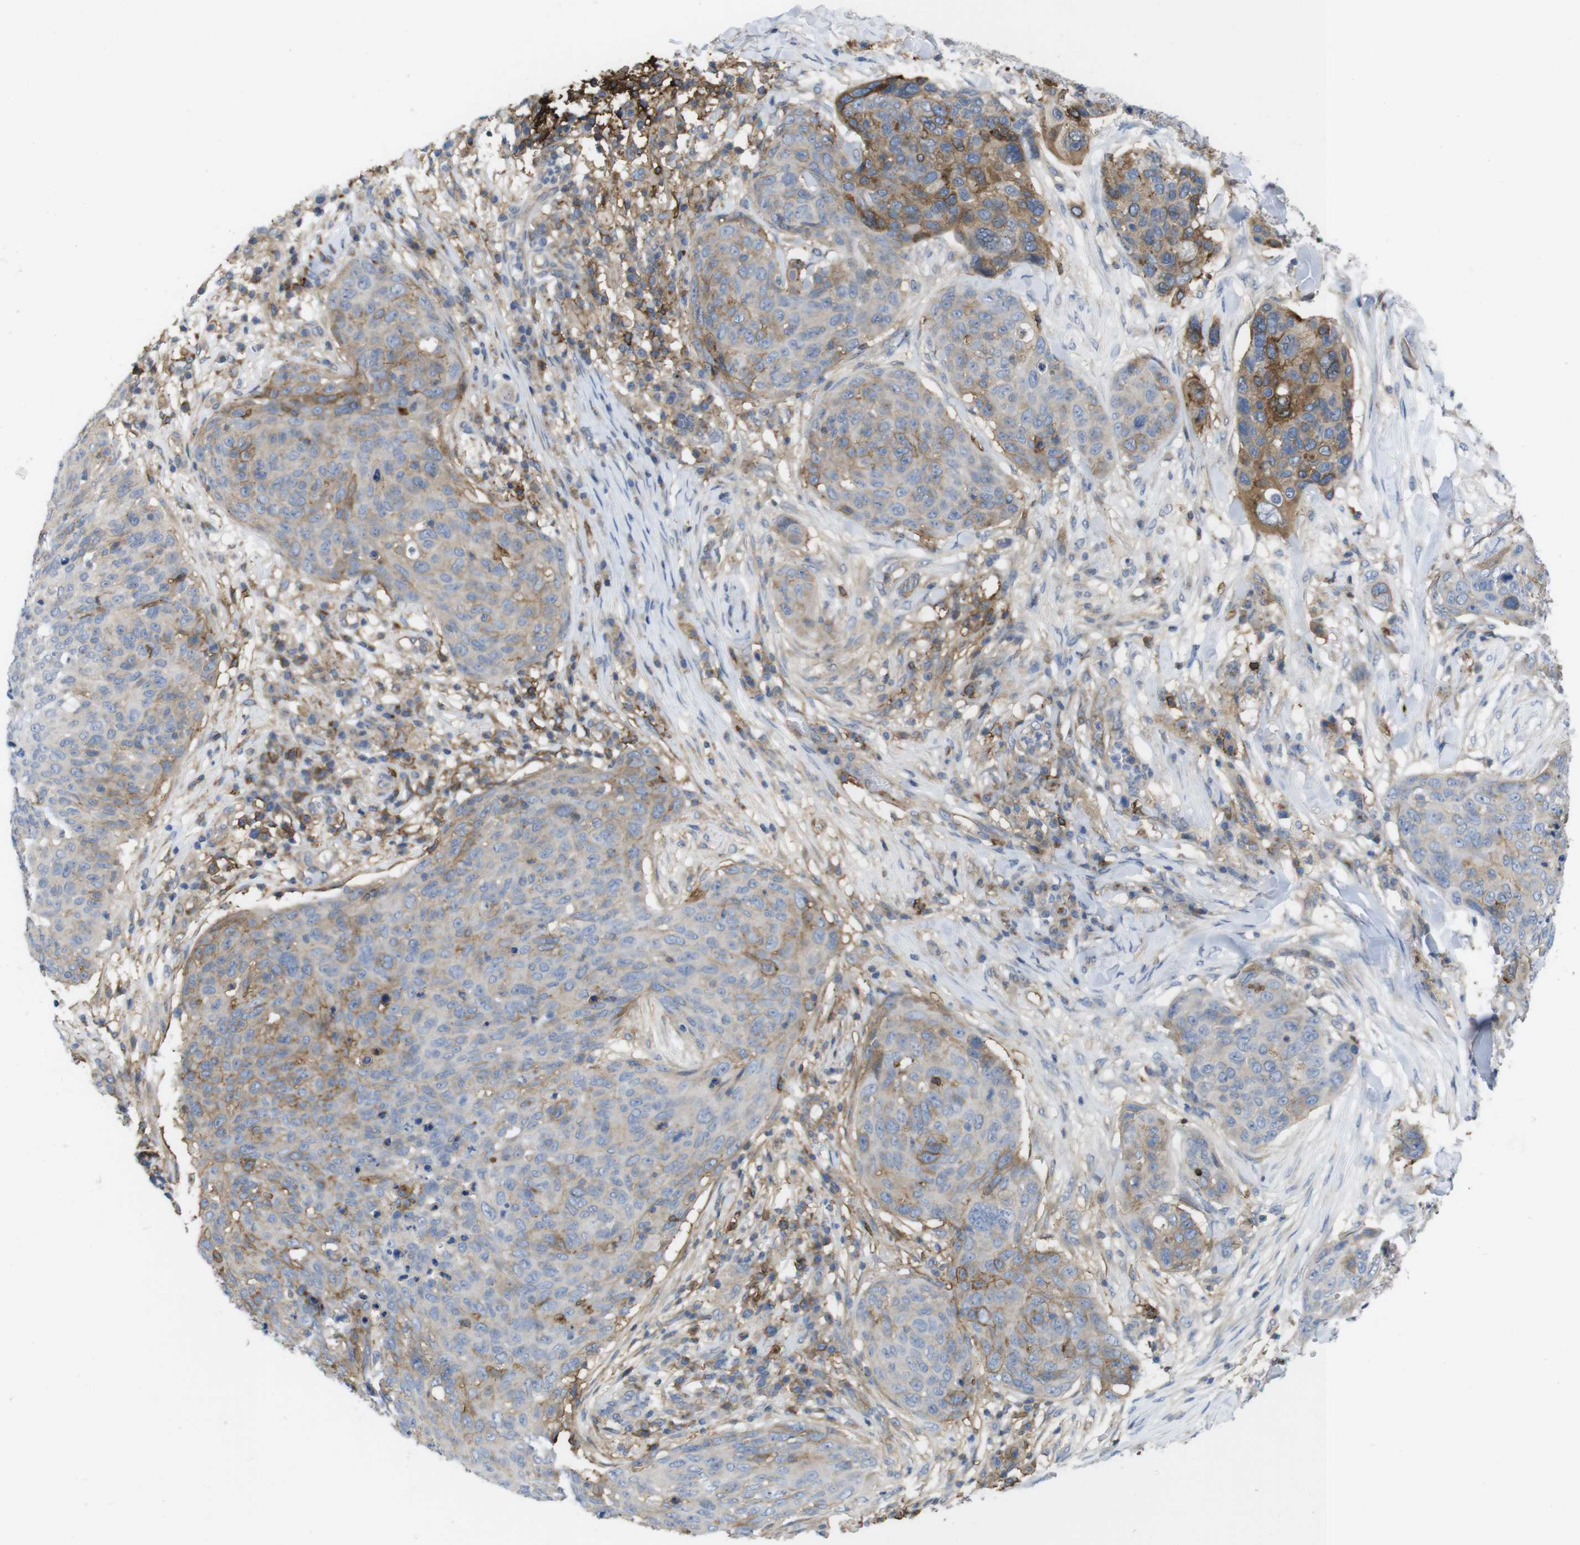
{"staining": {"intensity": "moderate", "quantity": "<25%", "location": "cytoplasmic/membranous"}, "tissue": "skin cancer", "cell_type": "Tumor cells", "image_type": "cancer", "snomed": [{"axis": "morphology", "description": "Squamous cell carcinoma in situ, NOS"}, {"axis": "morphology", "description": "Squamous cell carcinoma, NOS"}, {"axis": "topography", "description": "Skin"}], "caption": "This photomicrograph reveals IHC staining of human skin squamous cell carcinoma in situ, with low moderate cytoplasmic/membranous expression in approximately <25% of tumor cells.", "gene": "CCR6", "patient": {"sex": "male", "age": 93}}